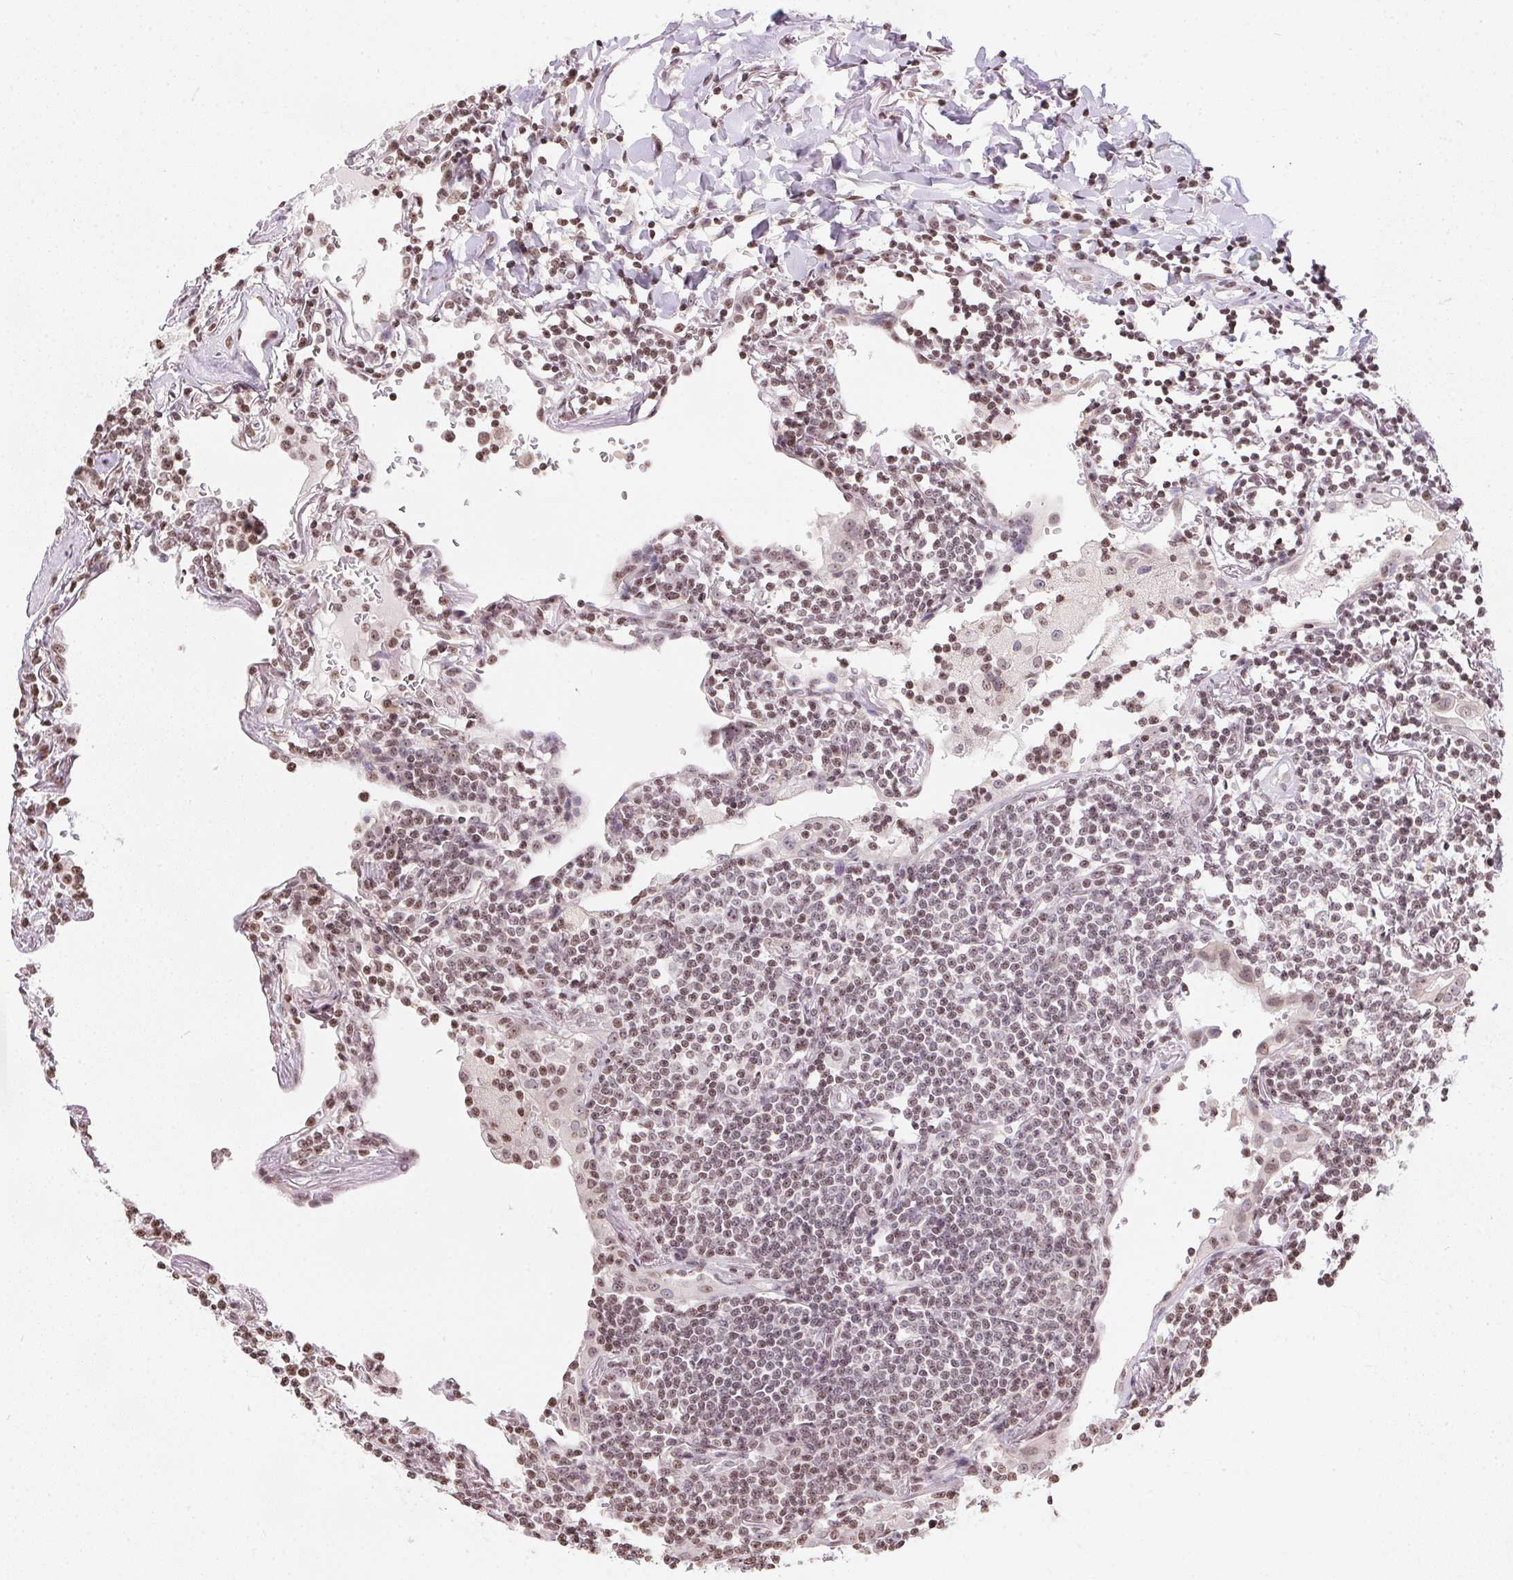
{"staining": {"intensity": "weak", "quantity": "25%-75%", "location": "nuclear"}, "tissue": "lymphoma", "cell_type": "Tumor cells", "image_type": "cancer", "snomed": [{"axis": "morphology", "description": "Malignant lymphoma, non-Hodgkin's type, Low grade"}, {"axis": "topography", "description": "Lung"}], "caption": "A low amount of weak nuclear expression is seen in approximately 25%-75% of tumor cells in lymphoma tissue.", "gene": "RNF181", "patient": {"sex": "female", "age": 71}}